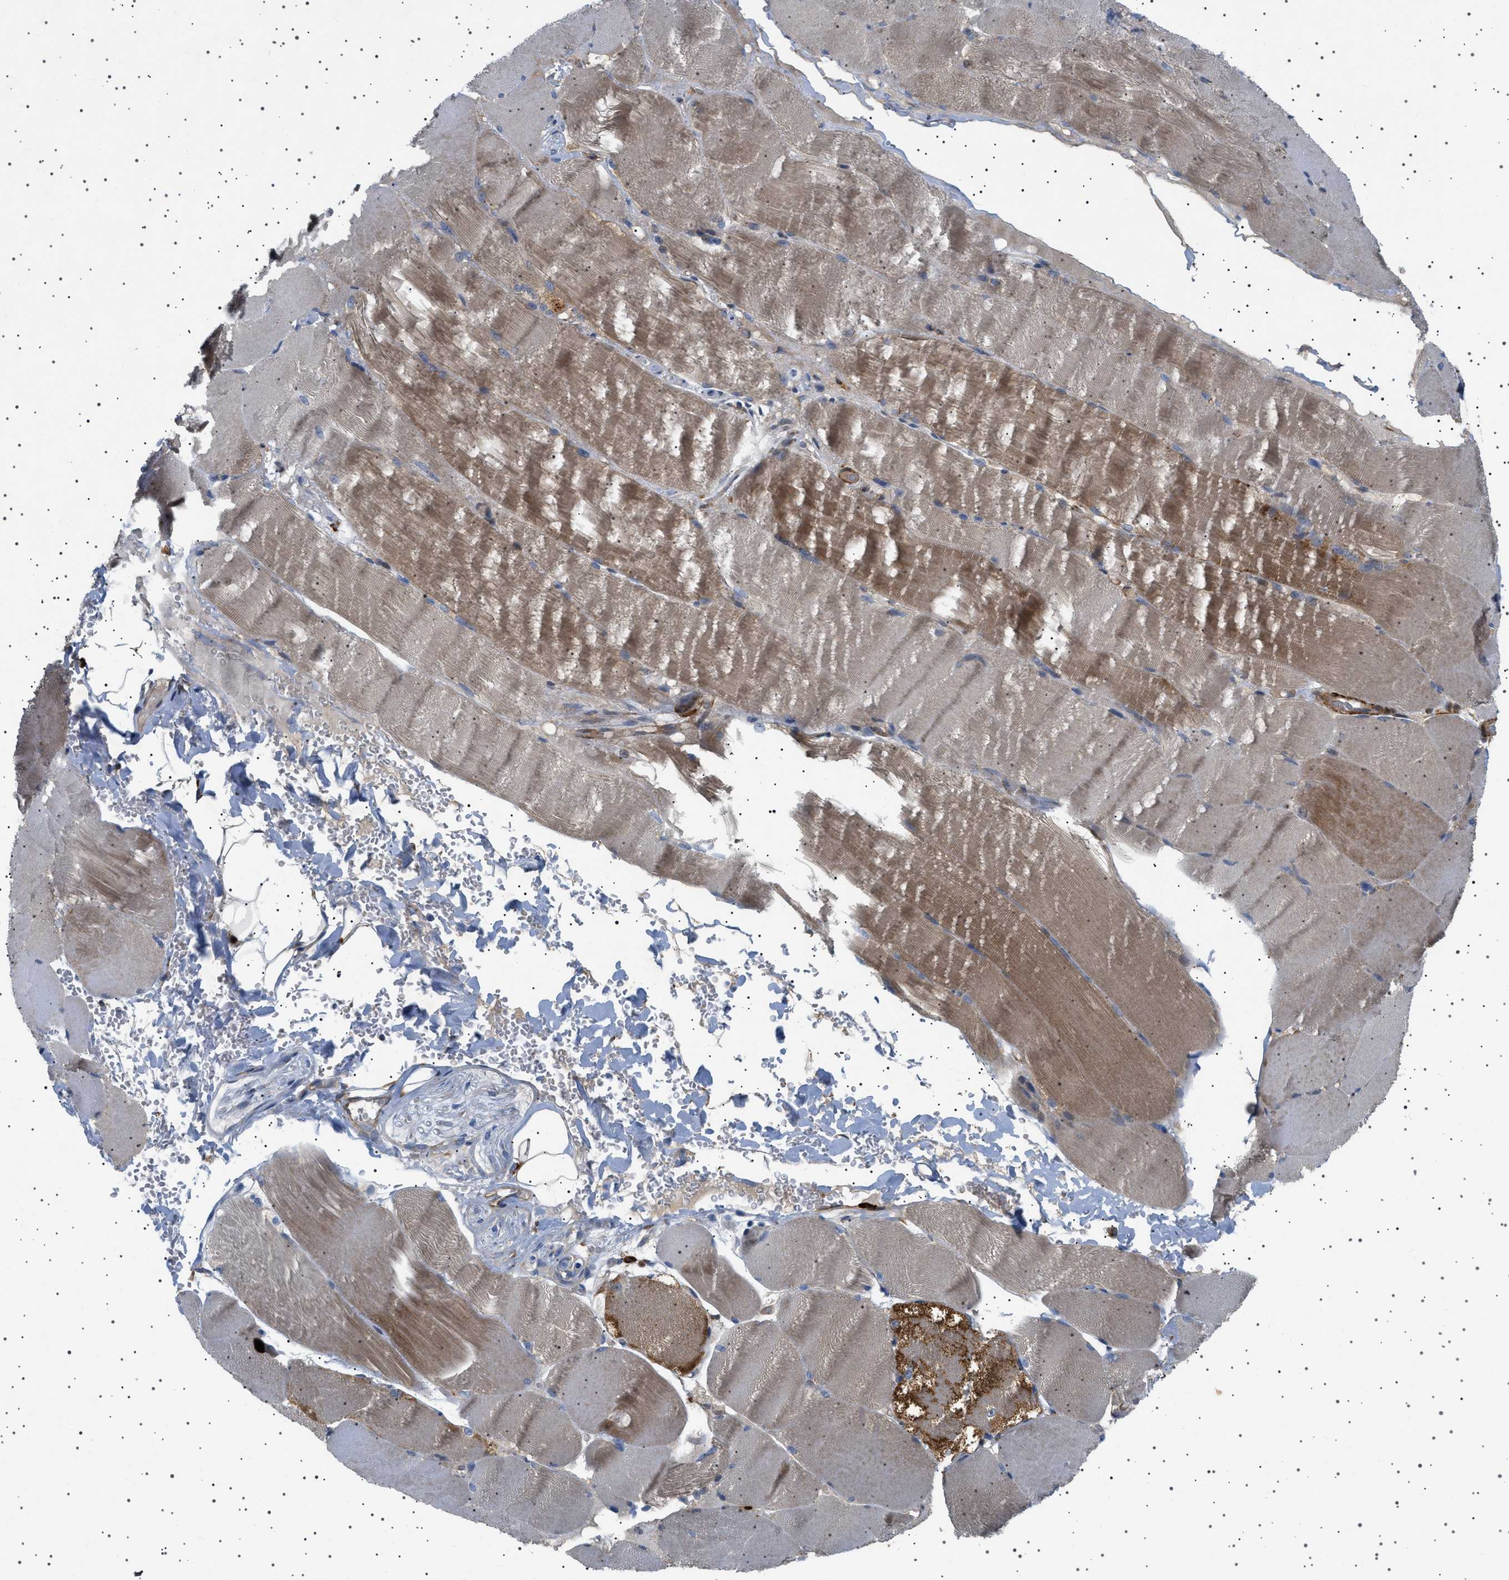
{"staining": {"intensity": "moderate", "quantity": ">75%", "location": "cytoplasmic/membranous"}, "tissue": "skeletal muscle", "cell_type": "Myocytes", "image_type": "normal", "snomed": [{"axis": "morphology", "description": "Normal tissue, NOS"}, {"axis": "topography", "description": "Skin"}, {"axis": "topography", "description": "Skeletal muscle"}], "caption": "Benign skeletal muscle exhibits moderate cytoplasmic/membranous positivity in about >75% of myocytes (Stains: DAB (3,3'-diaminobenzidine) in brown, nuclei in blue, Microscopy: brightfield microscopy at high magnification)..", "gene": "CCDC186", "patient": {"sex": "male", "age": 83}}